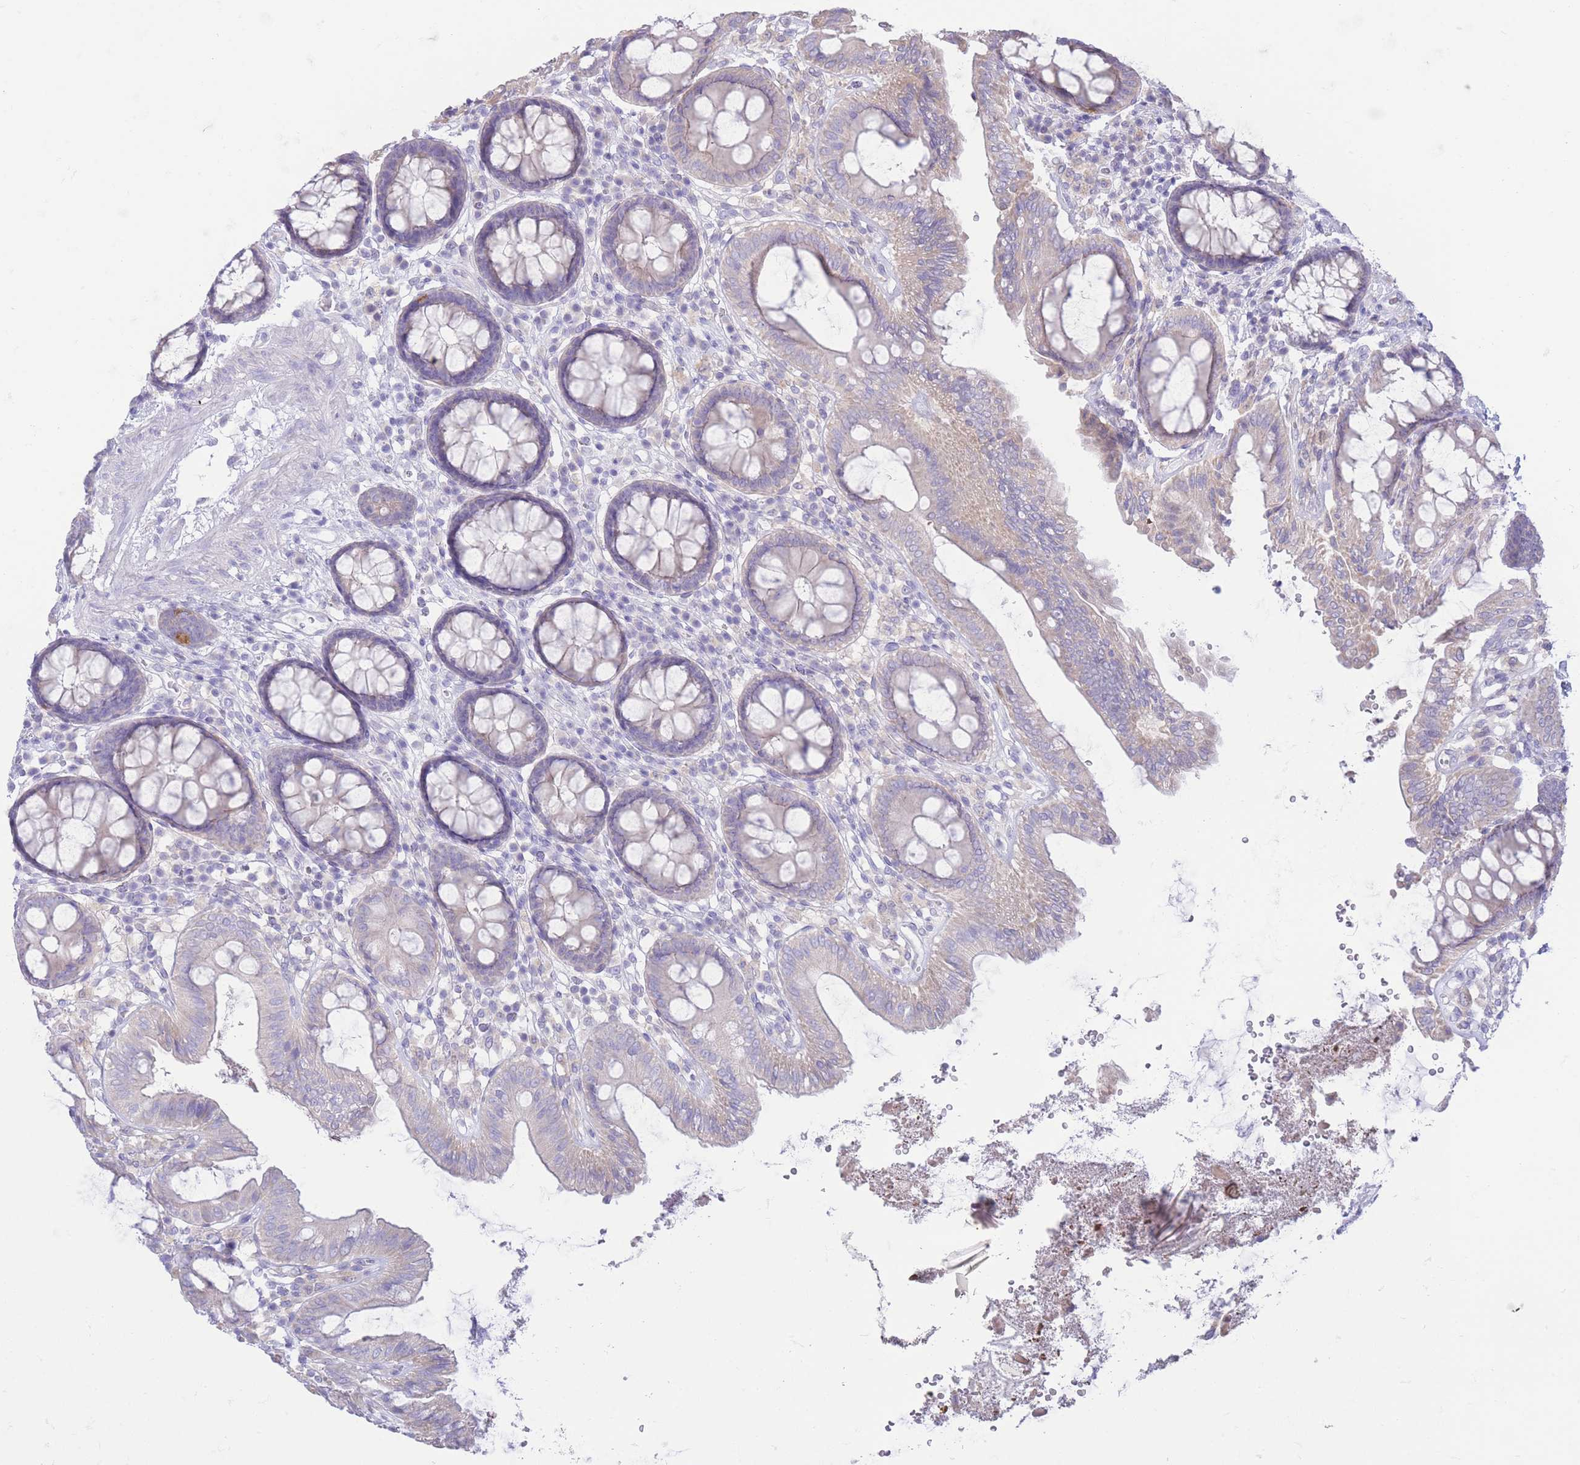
{"staining": {"intensity": "negative", "quantity": "none", "location": "none"}, "tissue": "colon", "cell_type": "Endothelial cells", "image_type": "normal", "snomed": [{"axis": "morphology", "description": "Normal tissue, NOS"}, {"axis": "topography", "description": "Colon"}], "caption": "This micrograph is of normal colon stained with IHC to label a protein in brown with the nuclei are counter-stained blue. There is no staining in endothelial cells. (Brightfield microscopy of DAB (3,3'-diaminobenzidine) immunohistochemistry at high magnification).", "gene": "FAH", "patient": {"sex": "male", "age": 84}}